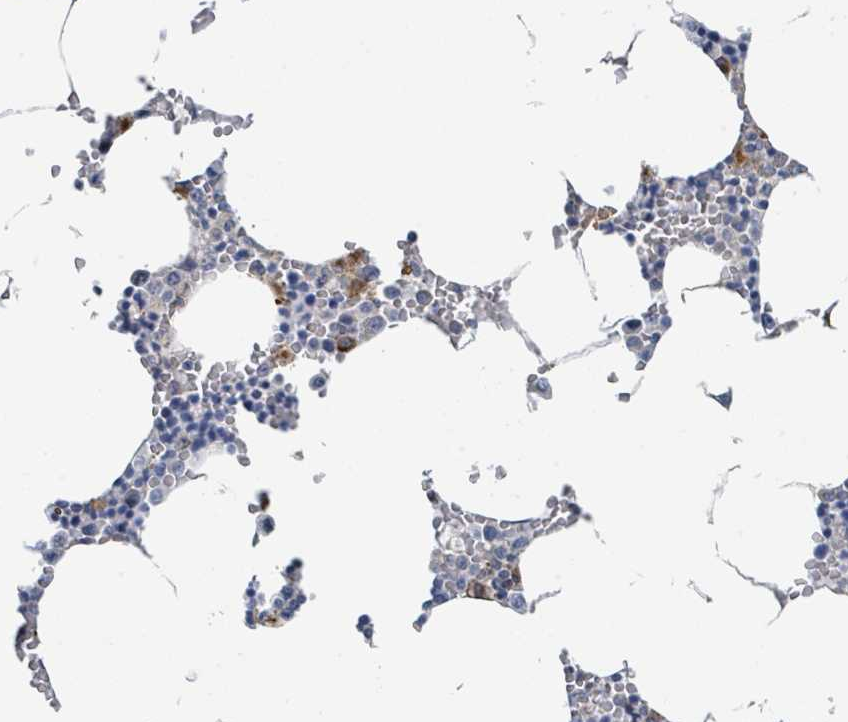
{"staining": {"intensity": "strong", "quantity": "<25%", "location": "cytoplasmic/membranous"}, "tissue": "bone marrow", "cell_type": "Hematopoietic cells", "image_type": "normal", "snomed": [{"axis": "morphology", "description": "Normal tissue, NOS"}, {"axis": "topography", "description": "Bone marrow"}], "caption": "This photomicrograph displays immunohistochemistry (IHC) staining of unremarkable bone marrow, with medium strong cytoplasmic/membranous staining in about <25% of hematopoietic cells.", "gene": "ANKRD55", "patient": {"sex": "male", "age": 70}}